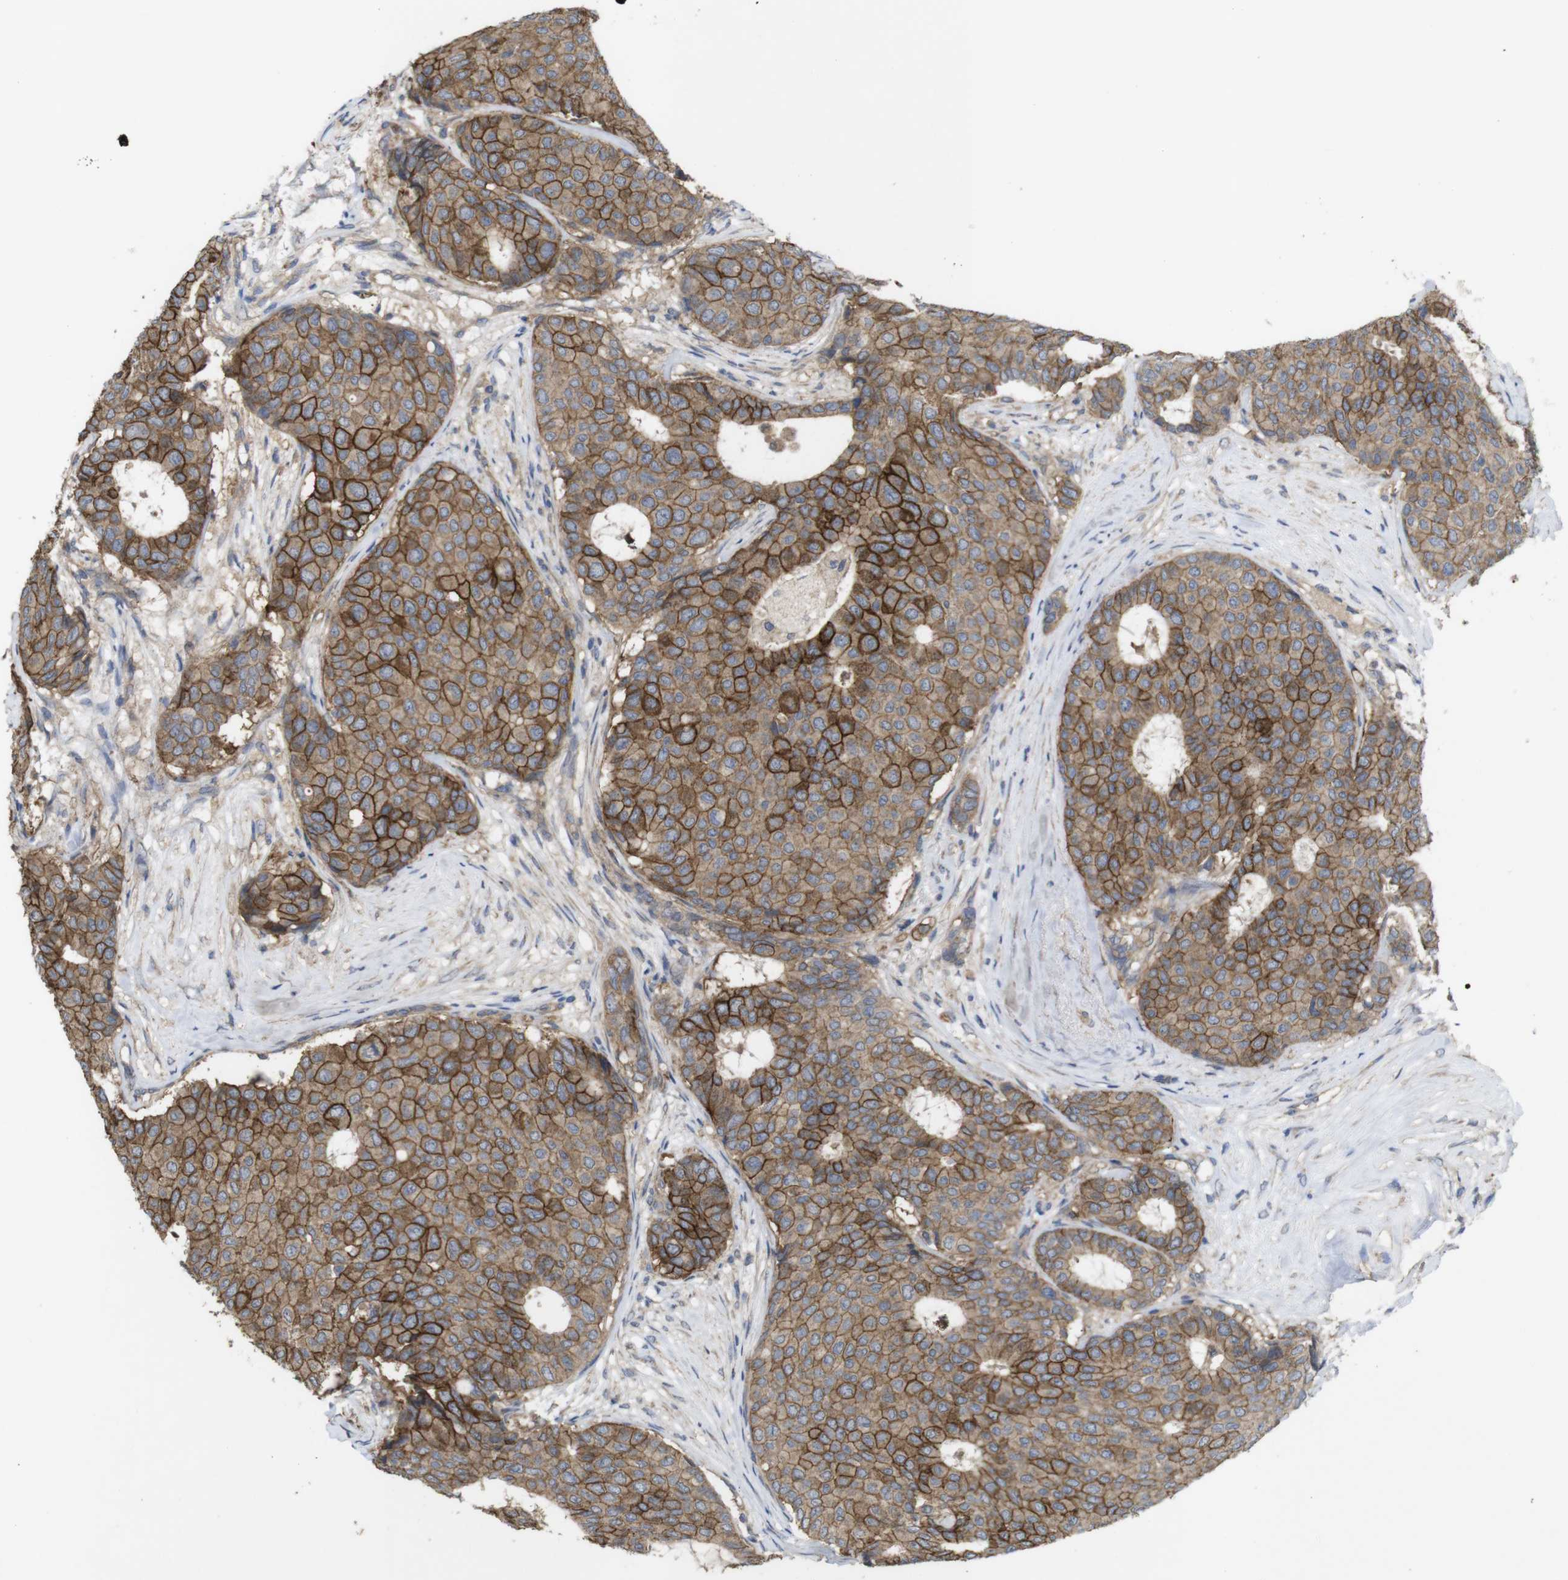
{"staining": {"intensity": "moderate", "quantity": ">75%", "location": "cytoplasmic/membranous"}, "tissue": "breast cancer", "cell_type": "Tumor cells", "image_type": "cancer", "snomed": [{"axis": "morphology", "description": "Duct carcinoma"}, {"axis": "topography", "description": "Breast"}], "caption": "Immunohistochemistry photomicrograph of intraductal carcinoma (breast) stained for a protein (brown), which demonstrates medium levels of moderate cytoplasmic/membranous staining in about >75% of tumor cells.", "gene": "KCNS3", "patient": {"sex": "female", "age": 75}}